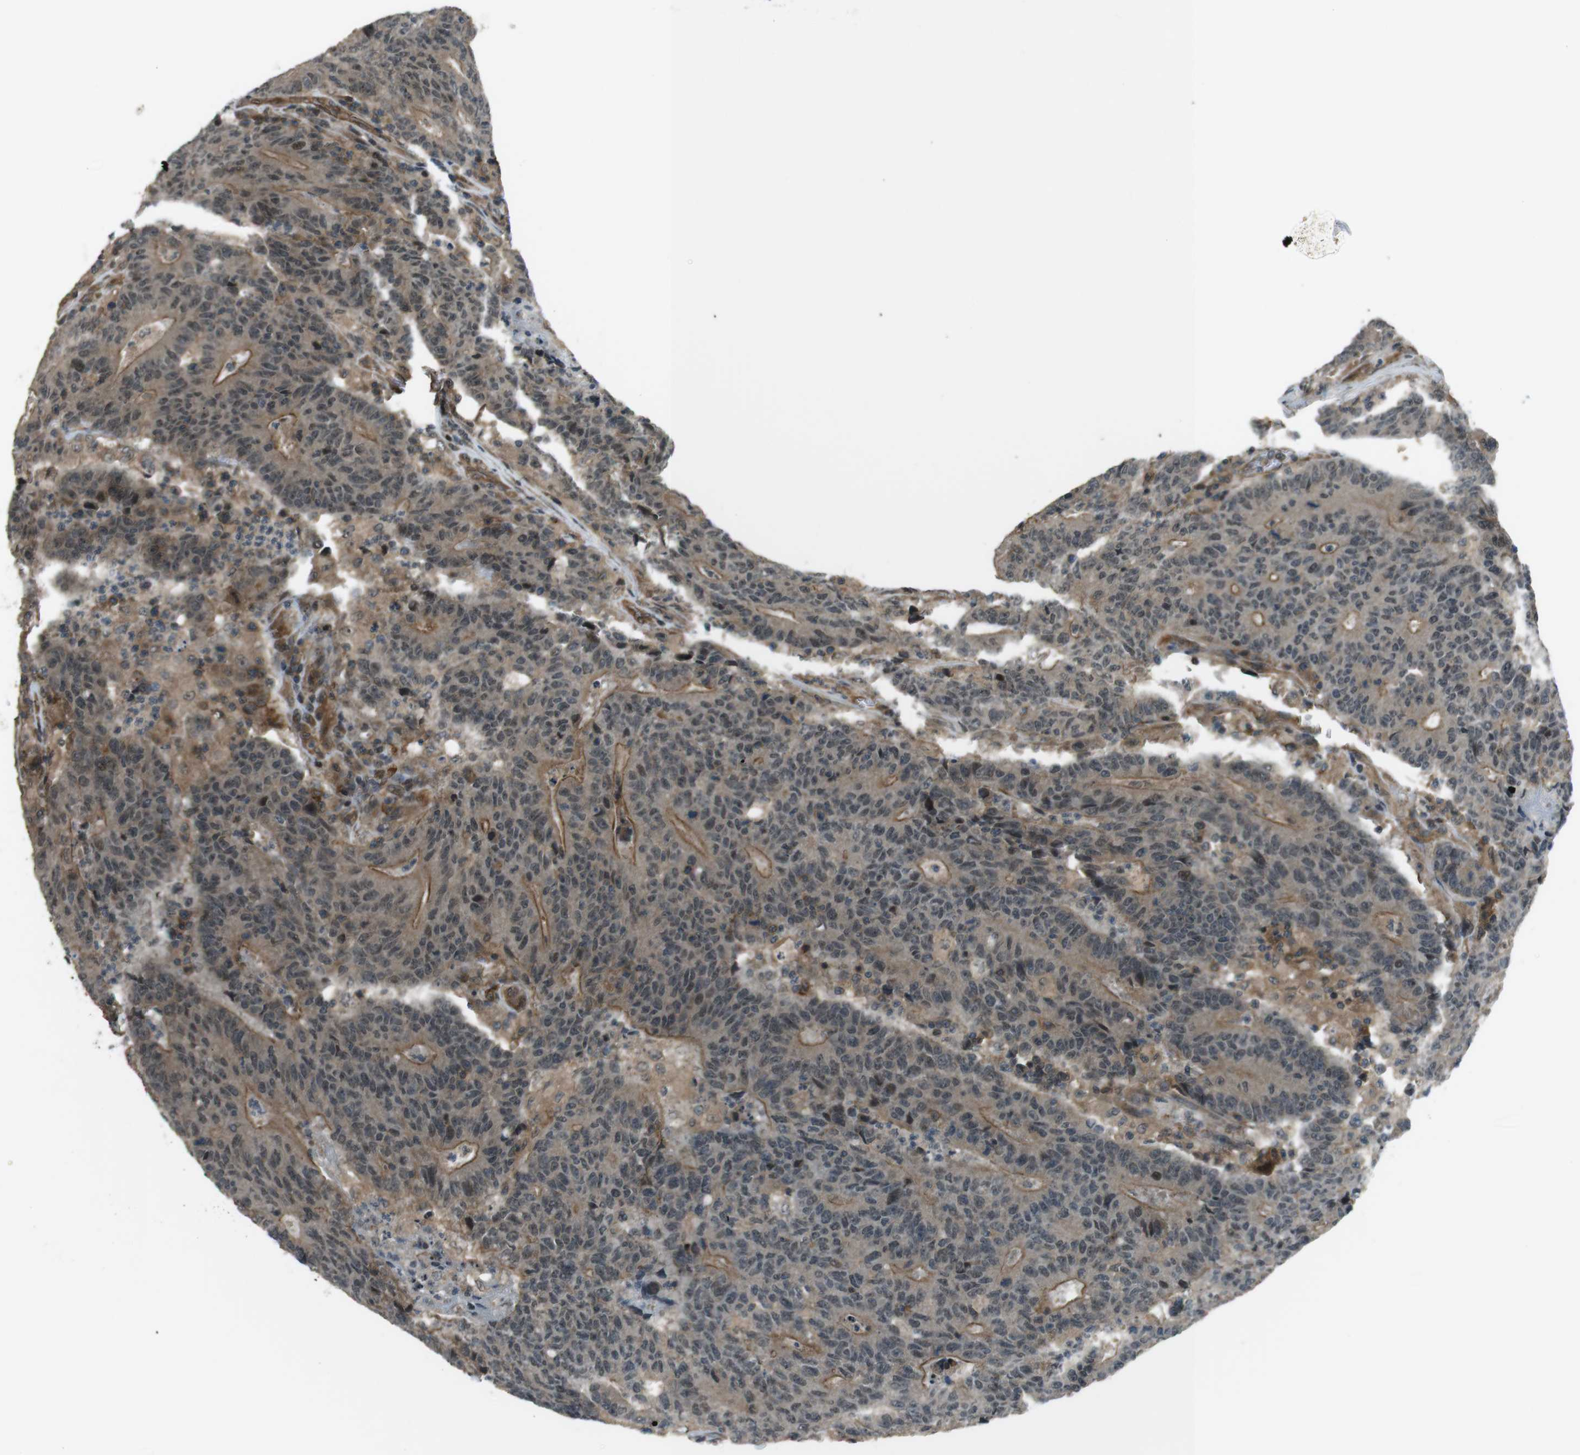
{"staining": {"intensity": "moderate", "quantity": "<25%", "location": "cytoplasmic/membranous,nuclear"}, "tissue": "colorectal cancer", "cell_type": "Tumor cells", "image_type": "cancer", "snomed": [{"axis": "morphology", "description": "Normal tissue, NOS"}, {"axis": "morphology", "description": "Adenocarcinoma, NOS"}, {"axis": "topography", "description": "Colon"}], "caption": "About <25% of tumor cells in human adenocarcinoma (colorectal) exhibit moderate cytoplasmic/membranous and nuclear protein positivity as visualized by brown immunohistochemical staining.", "gene": "TIAM2", "patient": {"sex": "female", "age": 75}}